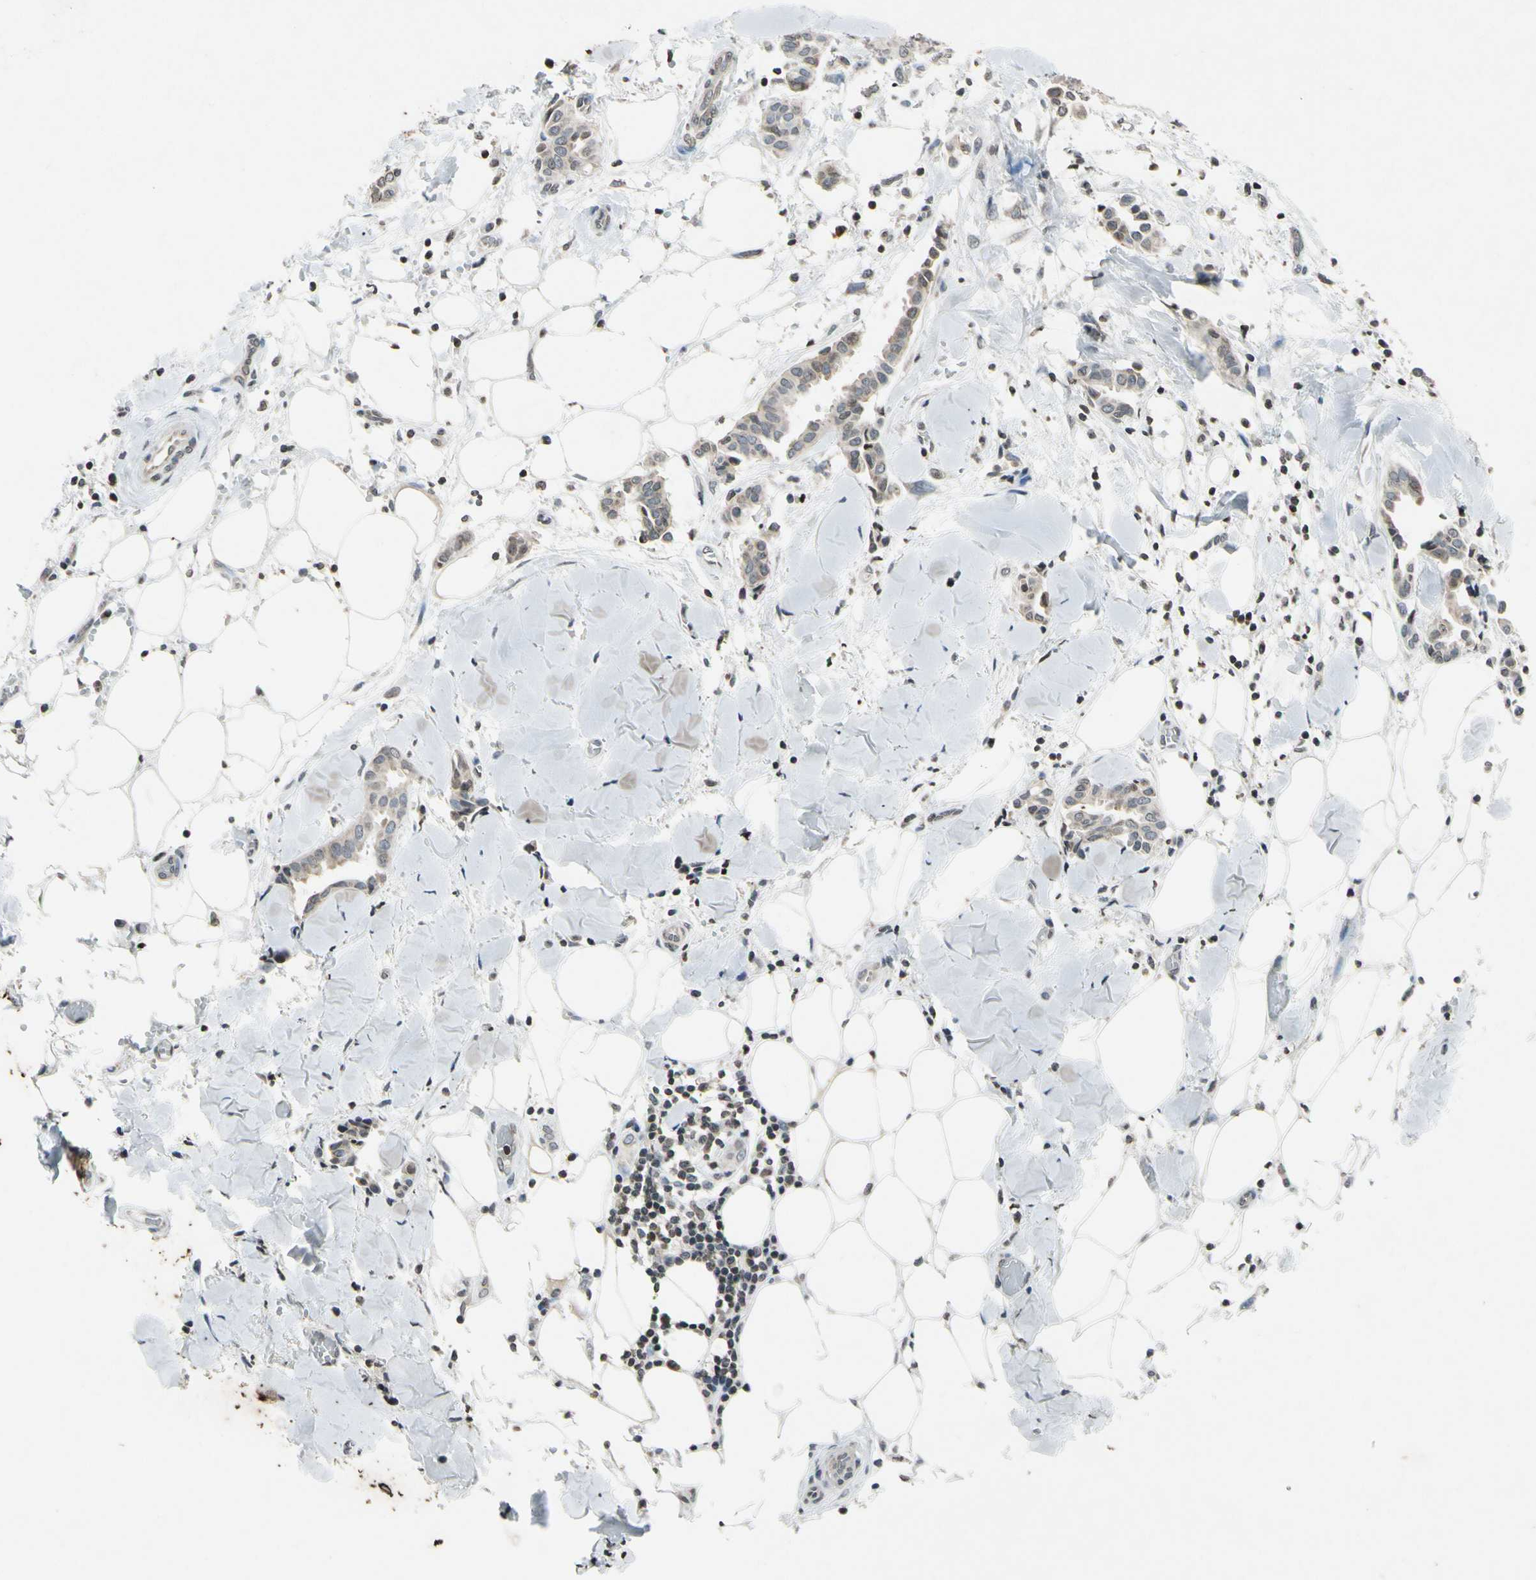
{"staining": {"intensity": "weak", "quantity": ">75%", "location": "cytoplasmic/membranous"}, "tissue": "head and neck cancer", "cell_type": "Tumor cells", "image_type": "cancer", "snomed": [{"axis": "morphology", "description": "Adenocarcinoma, NOS"}, {"axis": "topography", "description": "Salivary gland"}, {"axis": "topography", "description": "Head-Neck"}], "caption": "Adenocarcinoma (head and neck) stained with a brown dye reveals weak cytoplasmic/membranous positive positivity in approximately >75% of tumor cells.", "gene": "CLDN11", "patient": {"sex": "female", "age": 59}}